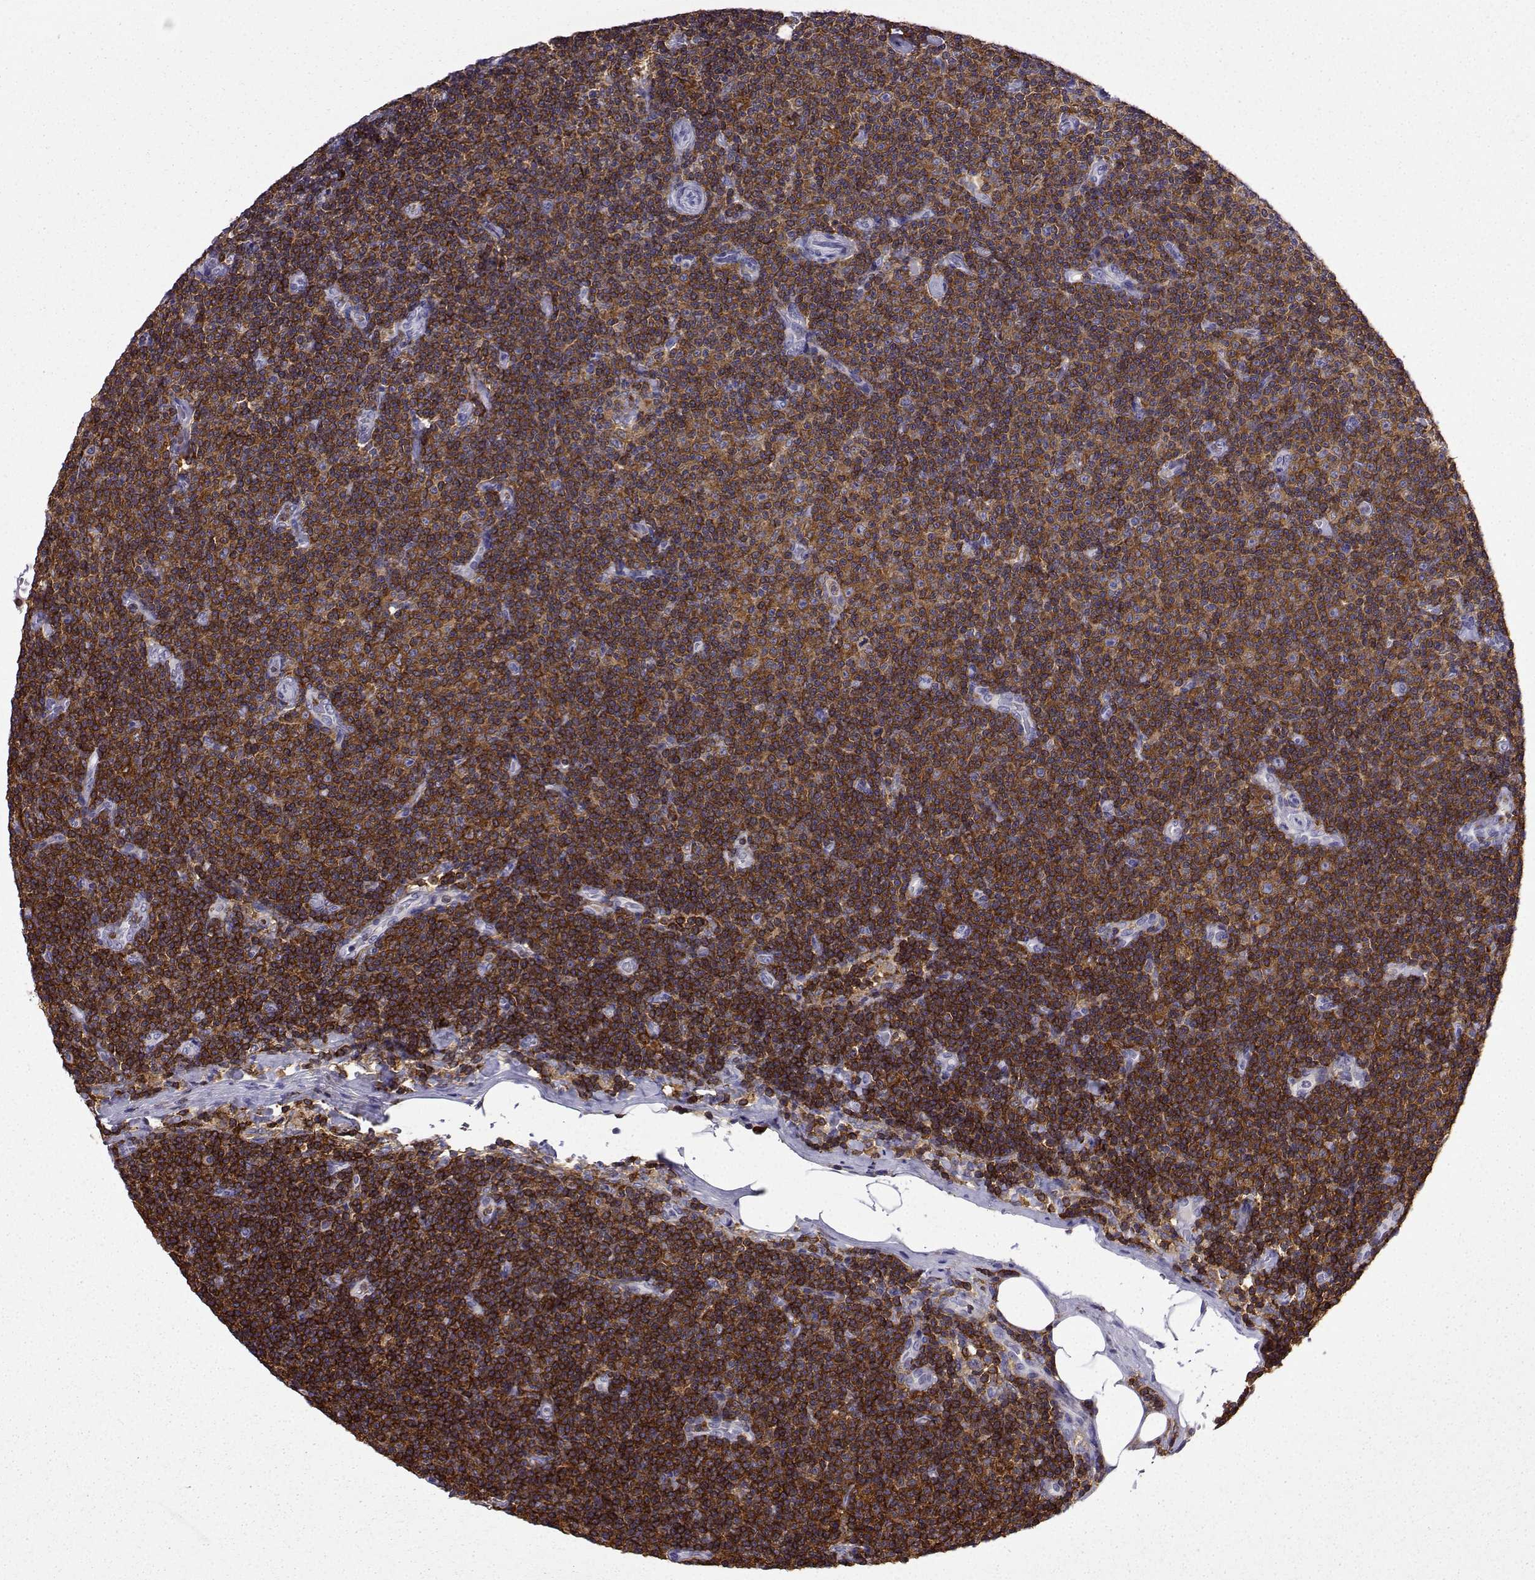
{"staining": {"intensity": "strong", "quantity": ">75%", "location": "cytoplasmic/membranous"}, "tissue": "lymphoma", "cell_type": "Tumor cells", "image_type": "cancer", "snomed": [{"axis": "morphology", "description": "Malignant lymphoma, non-Hodgkin's type, Low grade"}, {"axis": "topography", "description": "Lymph node"}], "caption": "Human low-grade malignant lymphoma, non-Hodgkin's type stained with a protein marker demonstrates strong staining in tumor cells.", "gene": "DOCK10", "patient": {"sex": "male", "age": 81}}